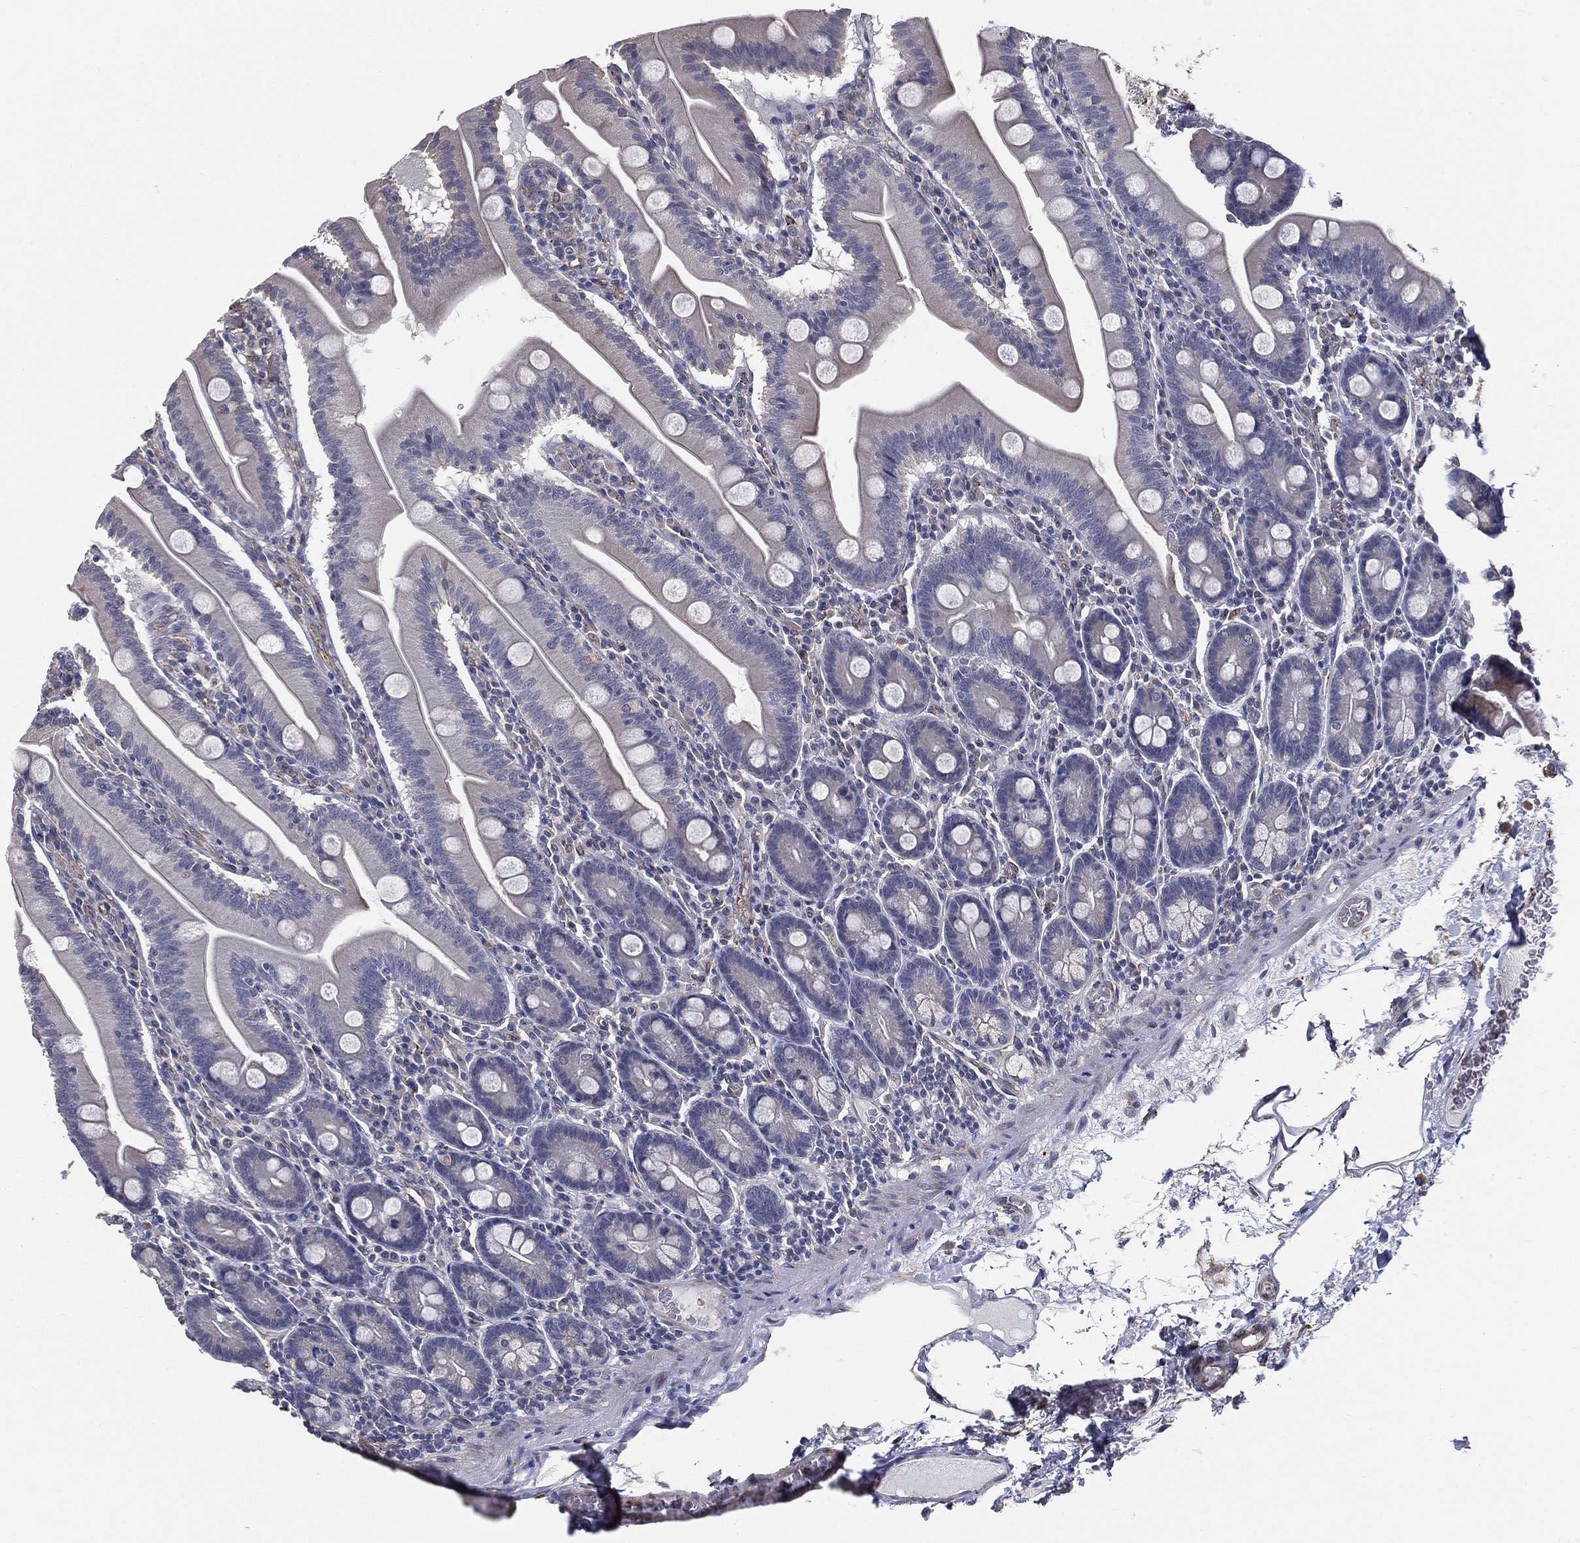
{"staining": {"intensity": "negative", "quantity": "none", "location": "none"}, "tissue": "small intestine", "cell_type": "Glandular cells", "image_type": "normal", "snomed": [{"axis": "morphology", "description": "Normal tissue, NOS"}, {"axis": "topography", "description": "Small intestine"}], "caption": "Glandular cells are negative for protein expression in benign human small intestine. (DAB IHC with hematoxylin counter stain).", "gene": "LRRC56", "patient": {"sex": "male", "age": 37}}